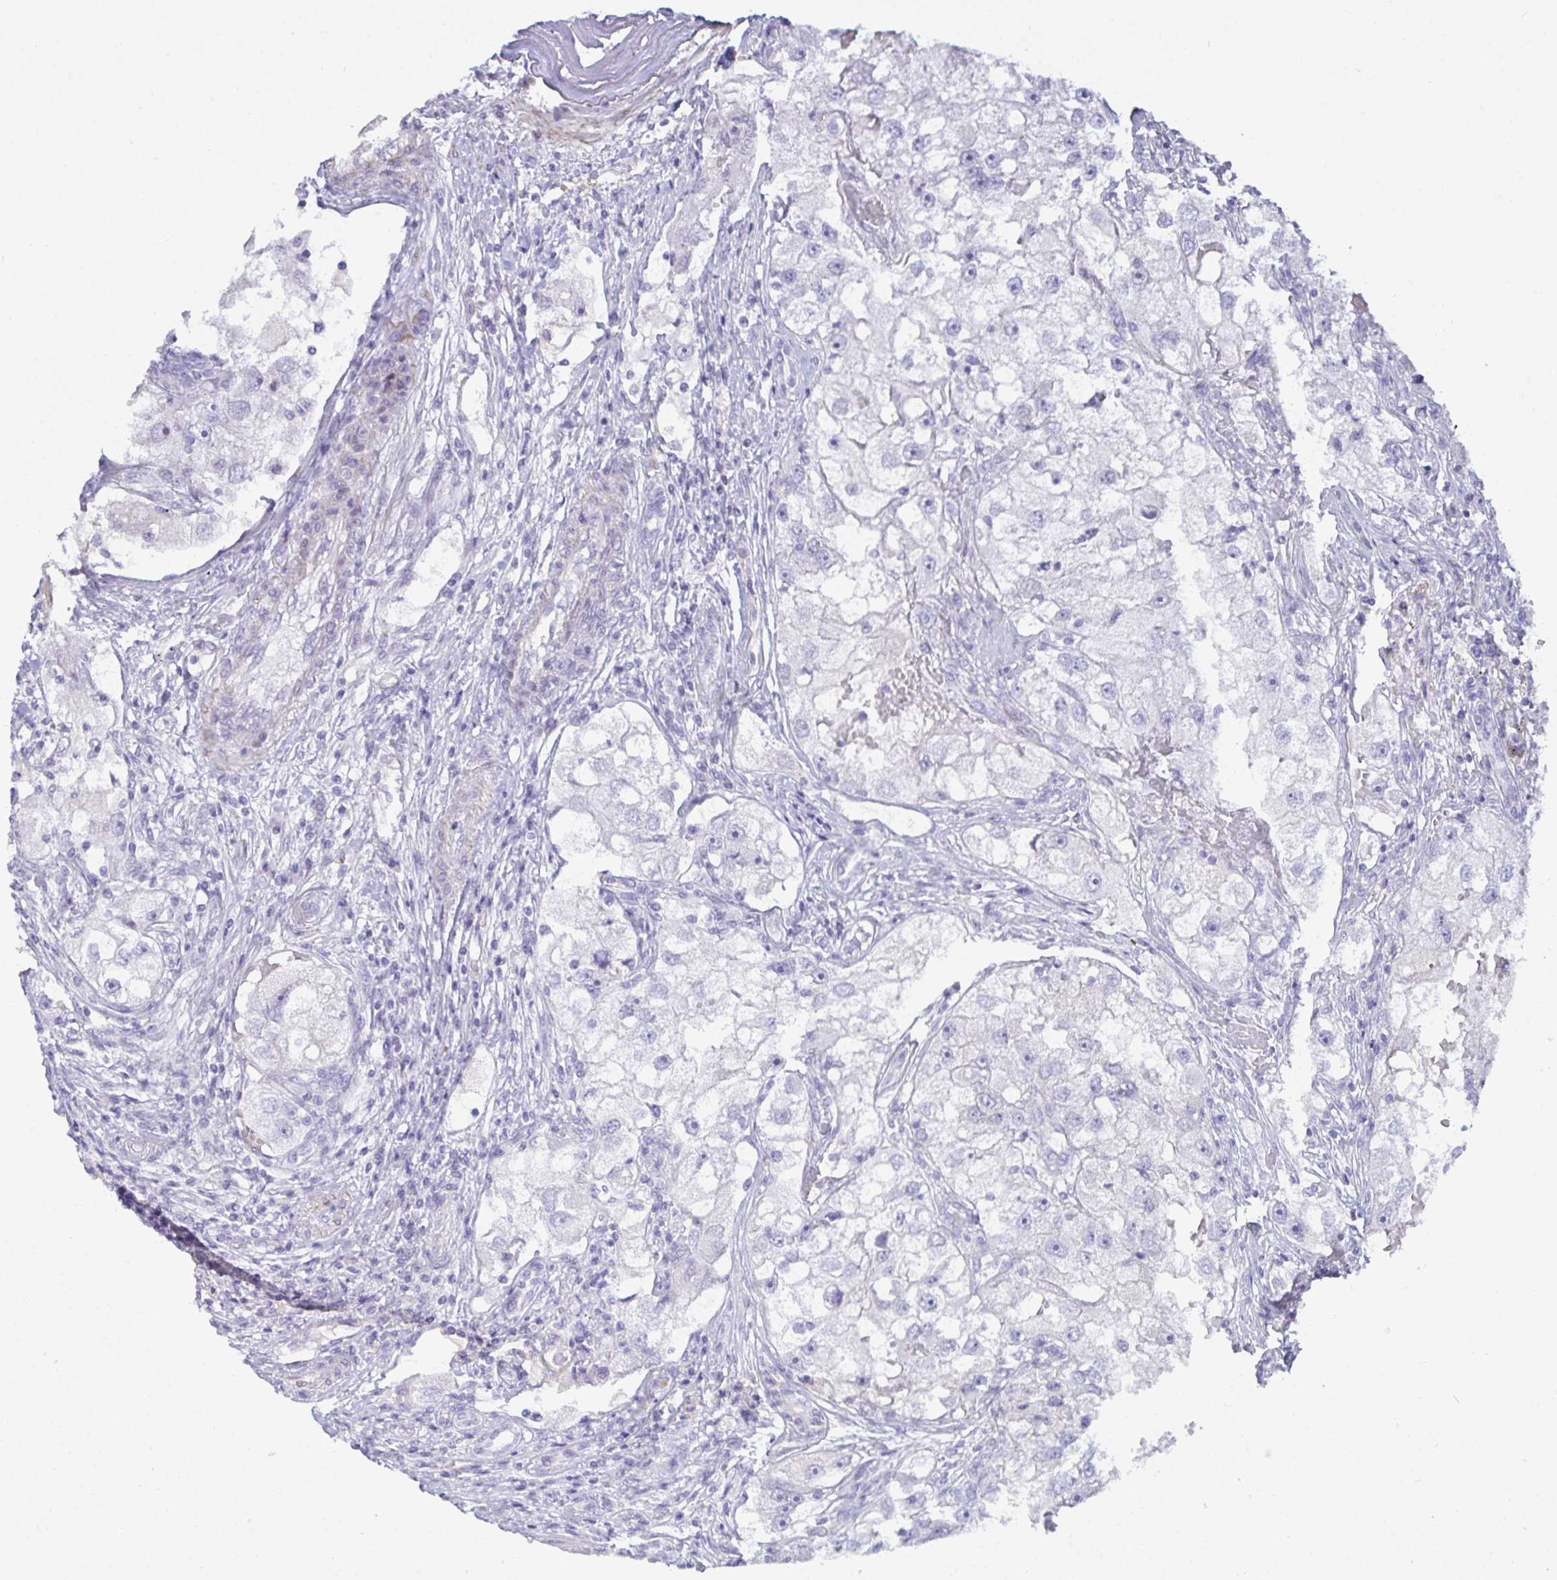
{"staining": {"intensity": "negative", "quantity": "none", "location": "none"}, "tissue": "renal cancer", "cell_type": "Tumor cells", "image_type": "cancer", "snomed": [{"axis": "morphology", "description": "Adenocarcinoma, NOS"}, {"axis": "topography", "description": "Kidney"}], "caption": "Micrograph shows no significant protein positivity in tumor cells of adenocarcinoma (renal).", "gene": "SPAG4", "patient": {"sex": "male", "age": 63}}